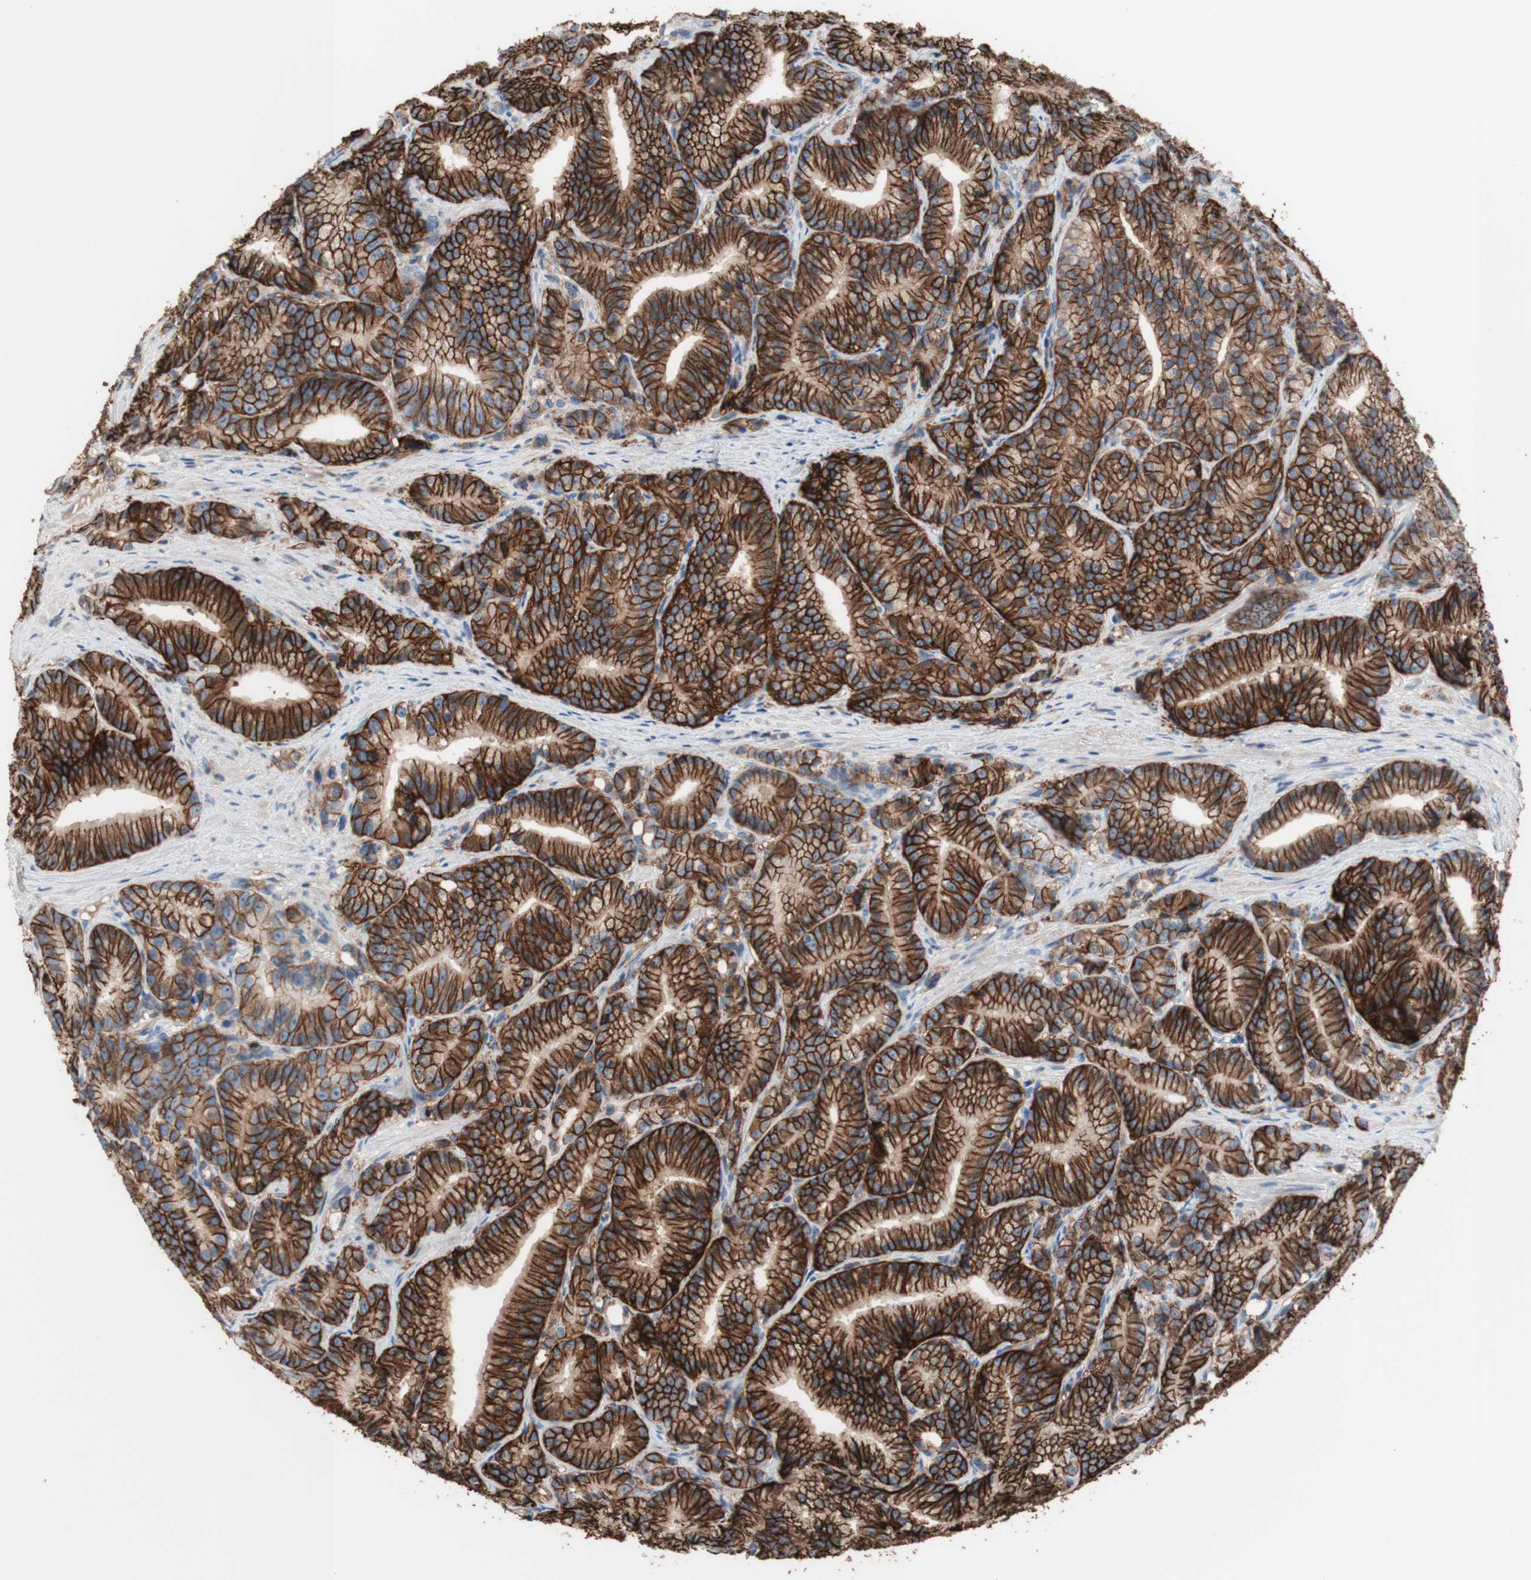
{"staining": {"intensity": "strong", "quantity": ">75%", "location": "cytoplasmic/membranous"}, "tissue": "prostate cancer", "cell_type": "Tumor cells", "image_type": "cancer", "snomed": [{"axis": "morphology", "description": "Adenocarcinoma, Low grade"}, {"axis": "topography", "description": "Prostate"}], "caption": "Immunohistochemistry photomicrograph of adenocarcinoma (low-grade) (prostate) stained for a protein (brown), which shows high levels of strong cytoplasmic/membranous staining in approximately >75% of tumor cells.", "gene": "CD46", "patient": {"sex": "male", "age": 89}}